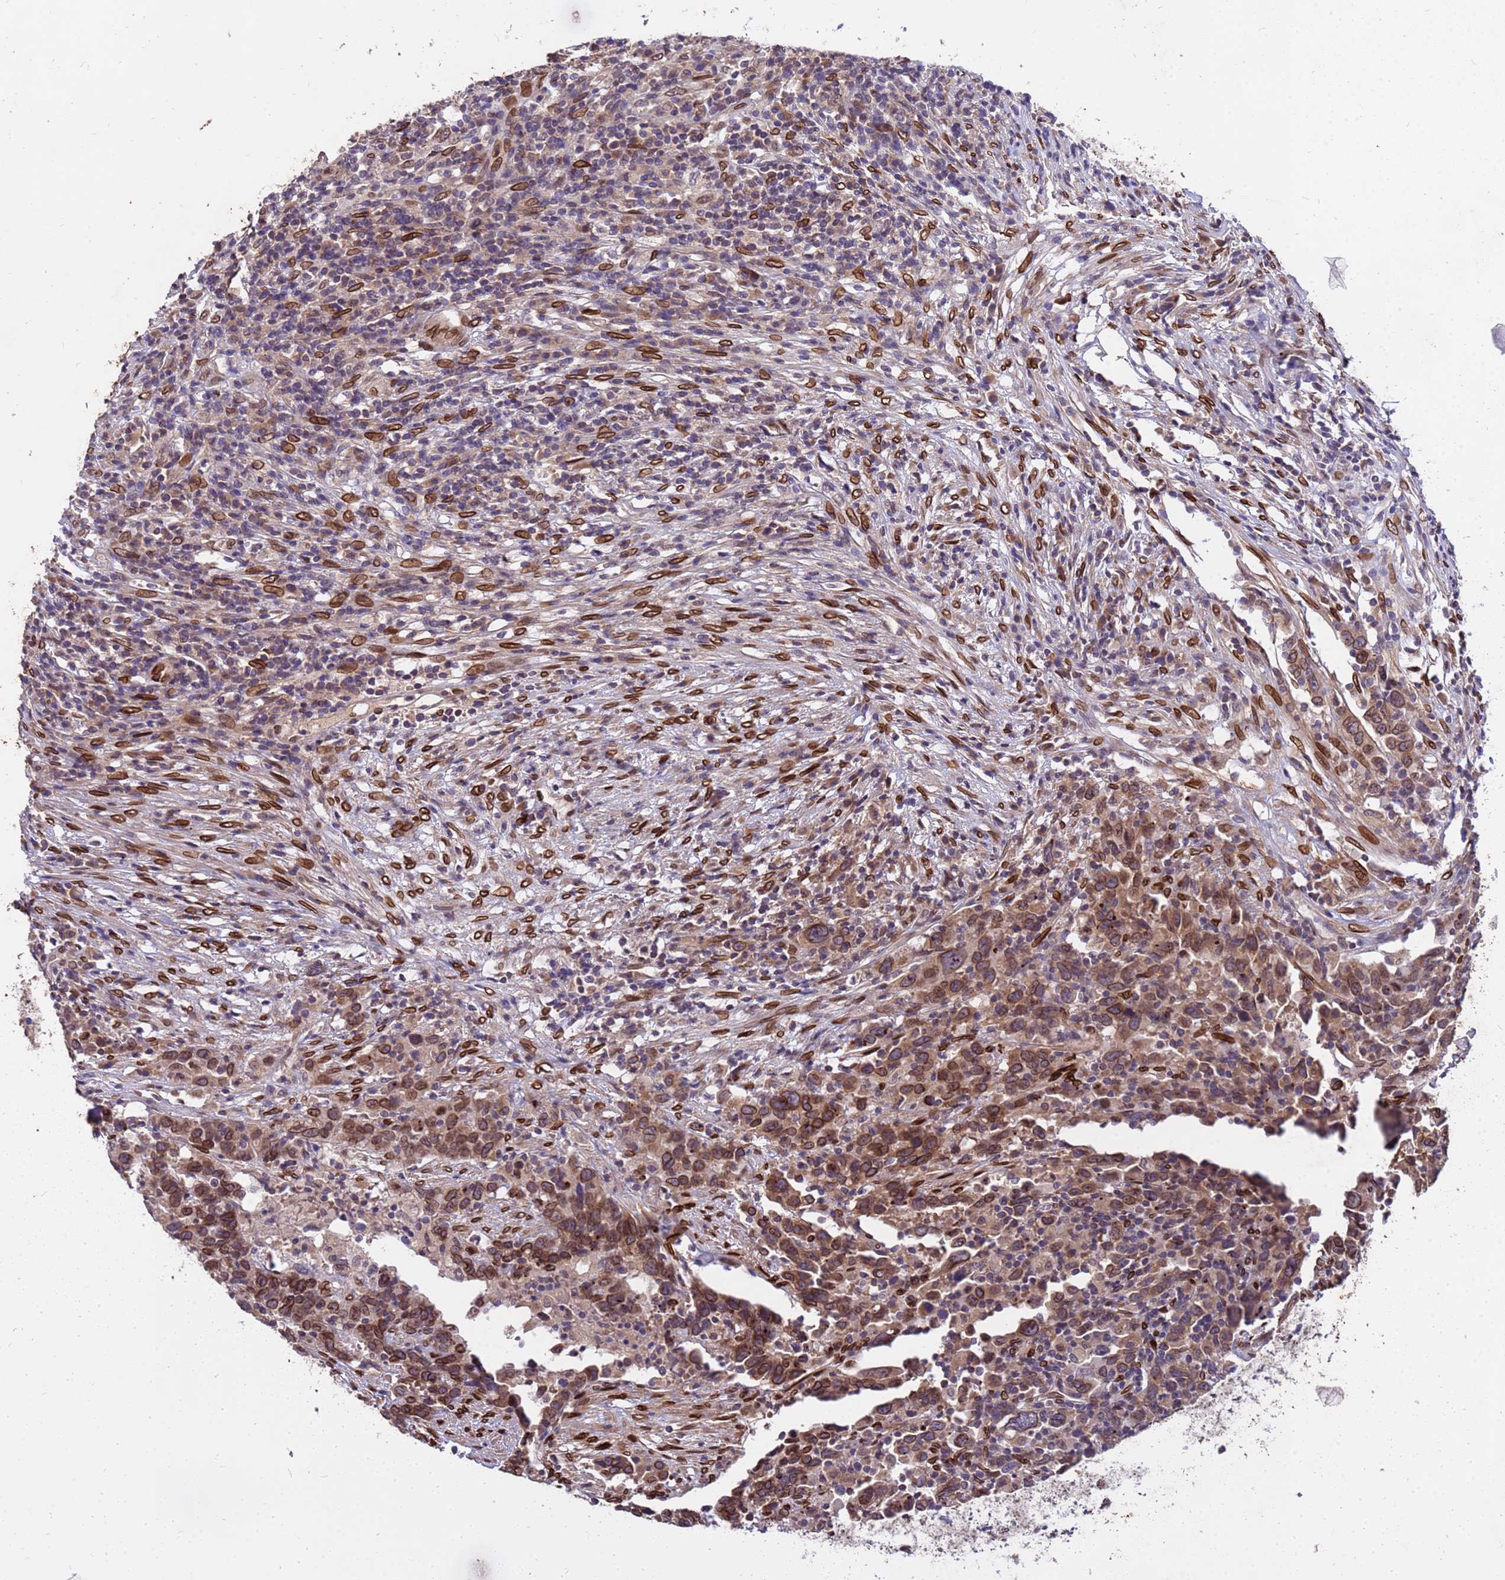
{"staining": {"intensity": "moderate", "quantity": ">75%", "location": "cytoplasmic/membranous,nuclear"}, "tissue": "urothelial cancer", "cell_type": "Tumor cells", "image_type": "cancer", "snomed": [{"axis": "morphology", "description": "Urothelial carcinoma, High grade"}, {"axis": "topography", "description": "Urinary bladder"}], "caption": "Tumor cells reveal medium levels of moderate cytoplasmic/membranous and nuclear positivity in approximately >75% of cells in human high-grade urothelial carcinoma.", "gene": "GPR135", "patient": {"sex": "male", "age": 61}}